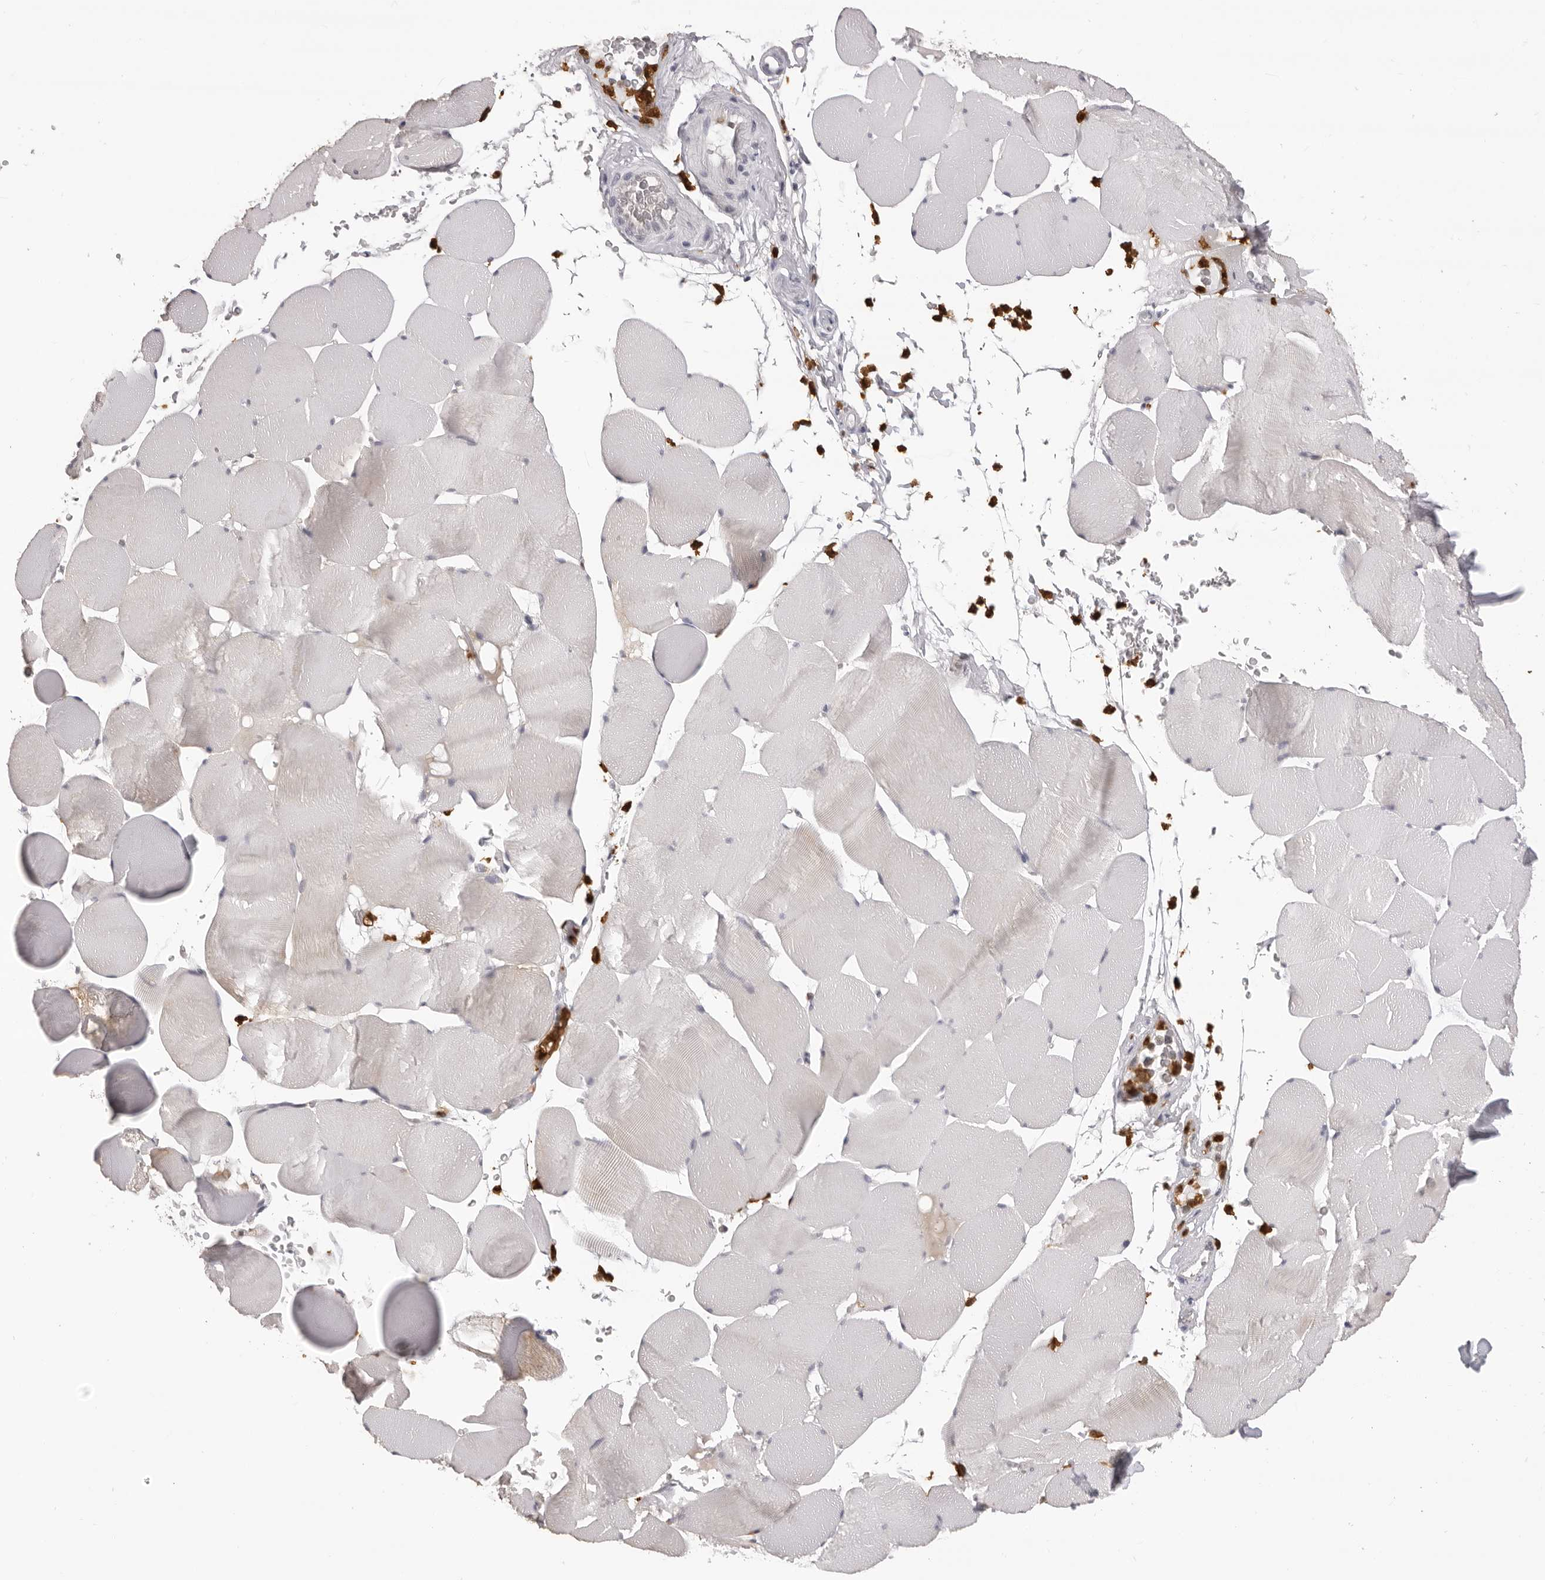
{"staining": {"intensity": "negative", "quantity": "none", "location": "none"}, "tissue": "skeletal muscle", "cell_type": "Myocytes", "image_type": "normal", "snomed": [{"axis": "morphology", "description": "Normal tissue, NOS"}, {"axis": "topography", "description": "Skeletal muscle"}], "caption": "This is an immunohistochemistry (IHC) photomicrograph of normal skeletal muscle. There is no positivity in myocytes.", "gene": "IL31", "patient": {"sex": "male", "age": 62}}